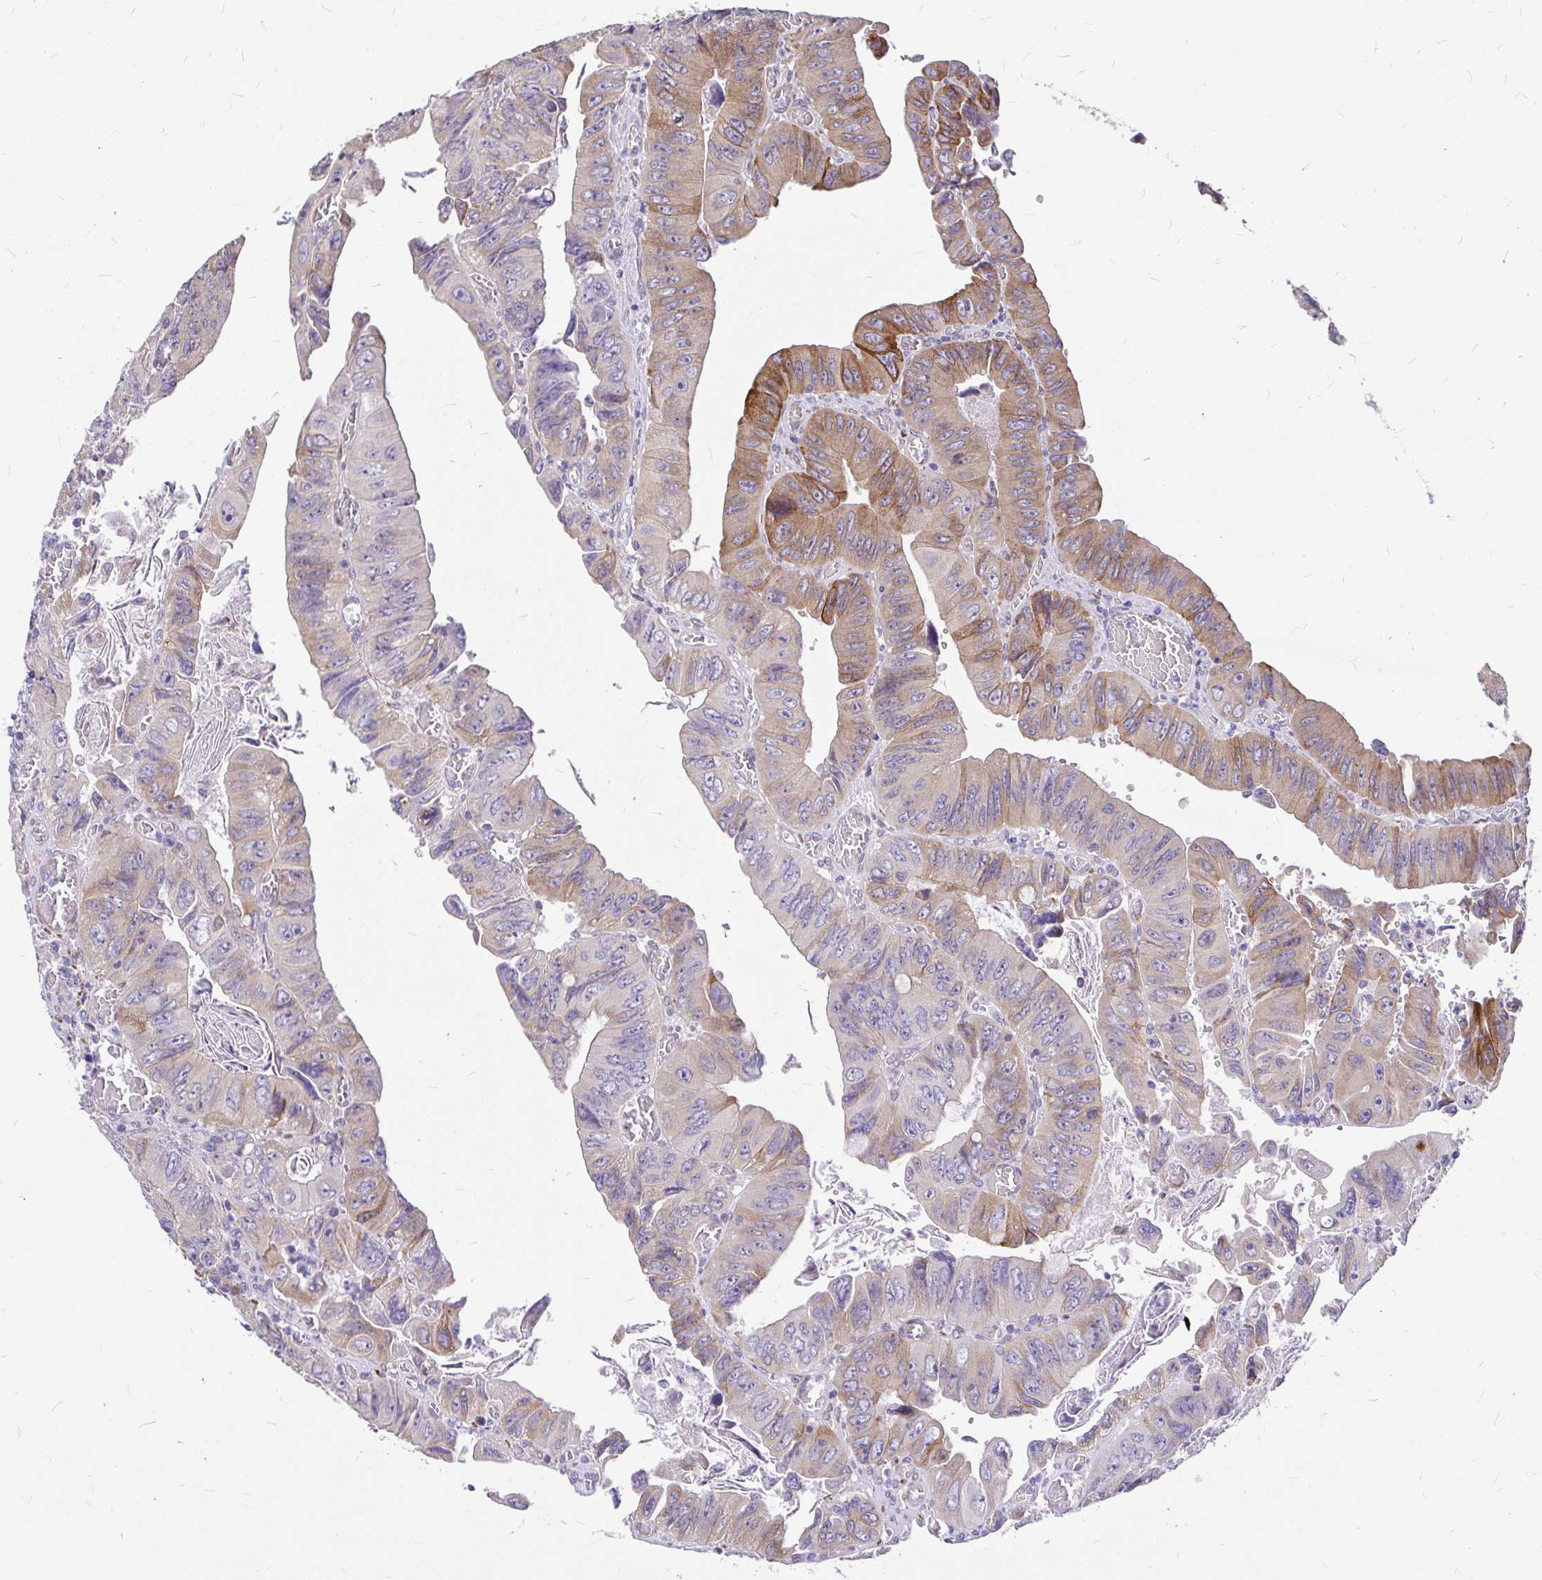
{"staining": {"intensity": "weak", "quantity": "25%-75%", "location": "cytoplasmic/membranous"}, "tissue": "colorectal cancer", "cell_type": "Tumor cells", "image_type": "cancer", "snomed": [{"axis": "morphology", "description": "Adenocarcinoma, NOS"}, {"axis": "topography", "description": "Colon"}], "caption": "Colorectal cancer stained with a brown dye exhibits weak cytoplasmic/membranous positive expression in approximately 25%-75% of tumor cells.", "gene": "GABBR2", "patient": {"sex": "female", "age": 84}}